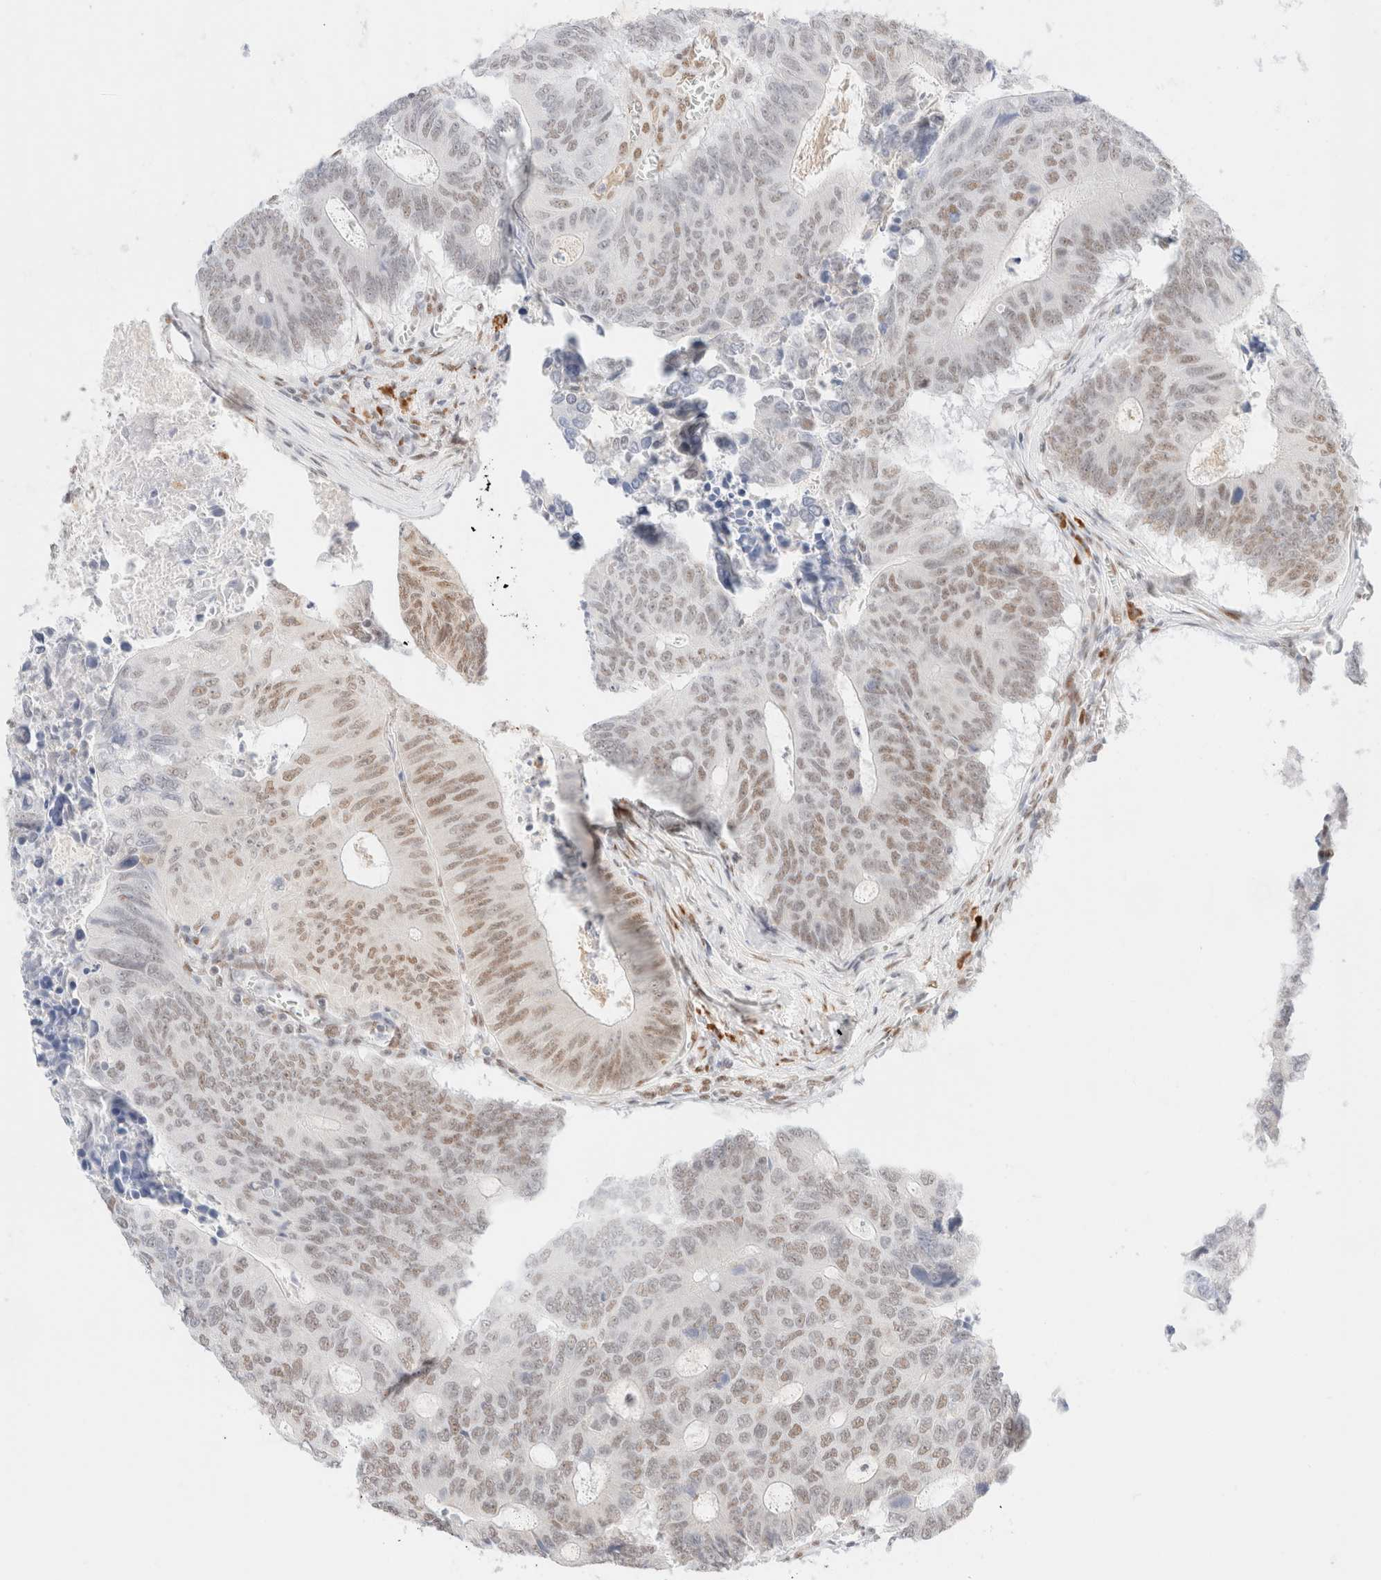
{"staining": {"intensity": "moderate", "quantity": ">75%", "location": "nuclear"}, "tissue": "colorectal cancer", "cell_type": "Tumor cells", "image_type": "cancer", "snomed": [{"axis": "morphology", "description": "Adenocarcinoma, NOS"}, {"axis": "topography", "description": "Colon"}], "caption": "Colorectal adenocarcinoma stained for a protein exhibits moderate nuclear positivity in tumor cells.", "gene": "CIC", "patient": {"sex": "male", "age": 87}}